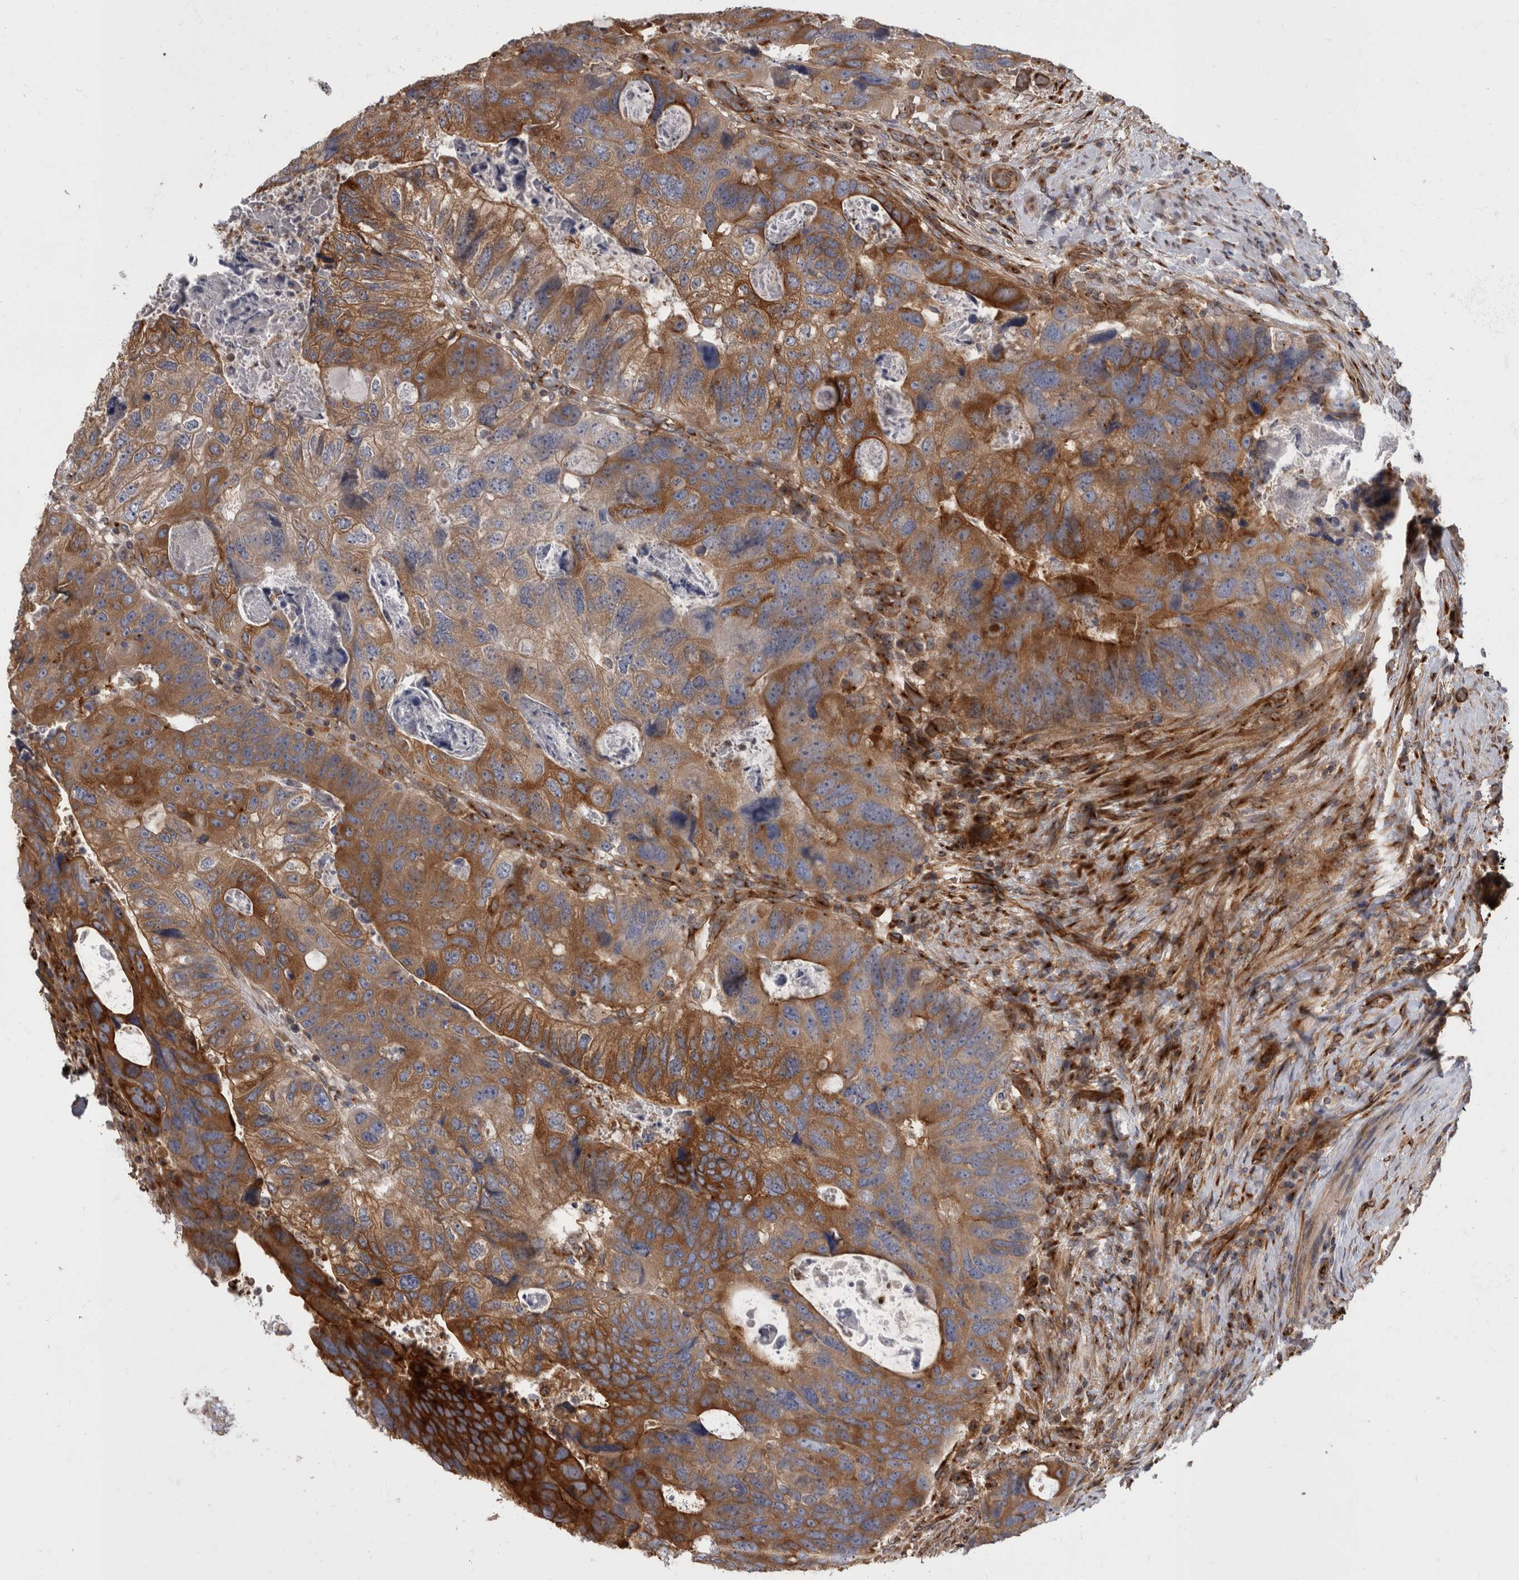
{"staining": {"intensity": "strong", "quantity": "25%-75%", "location": "cytoplasmic/membranous"}, "tissue": "colorectal cancer", "cell_type": "Tumor cells", "image_type": "cancer", "snomed": [{"axis": "morphology", "description": "Adenocarcinoma, NOS"}, {"axis": "topography", "description": "Rectum"}], "caption": "Immunohistochemistry (DAB) staining of colorectal adenocarcinoma shows strong cytoplasmic/membranous protein positivity in approximately 25%-75% of tumor cells.", "gene": "HOOK3", "patient": {"sex": "male", "age": 59}}